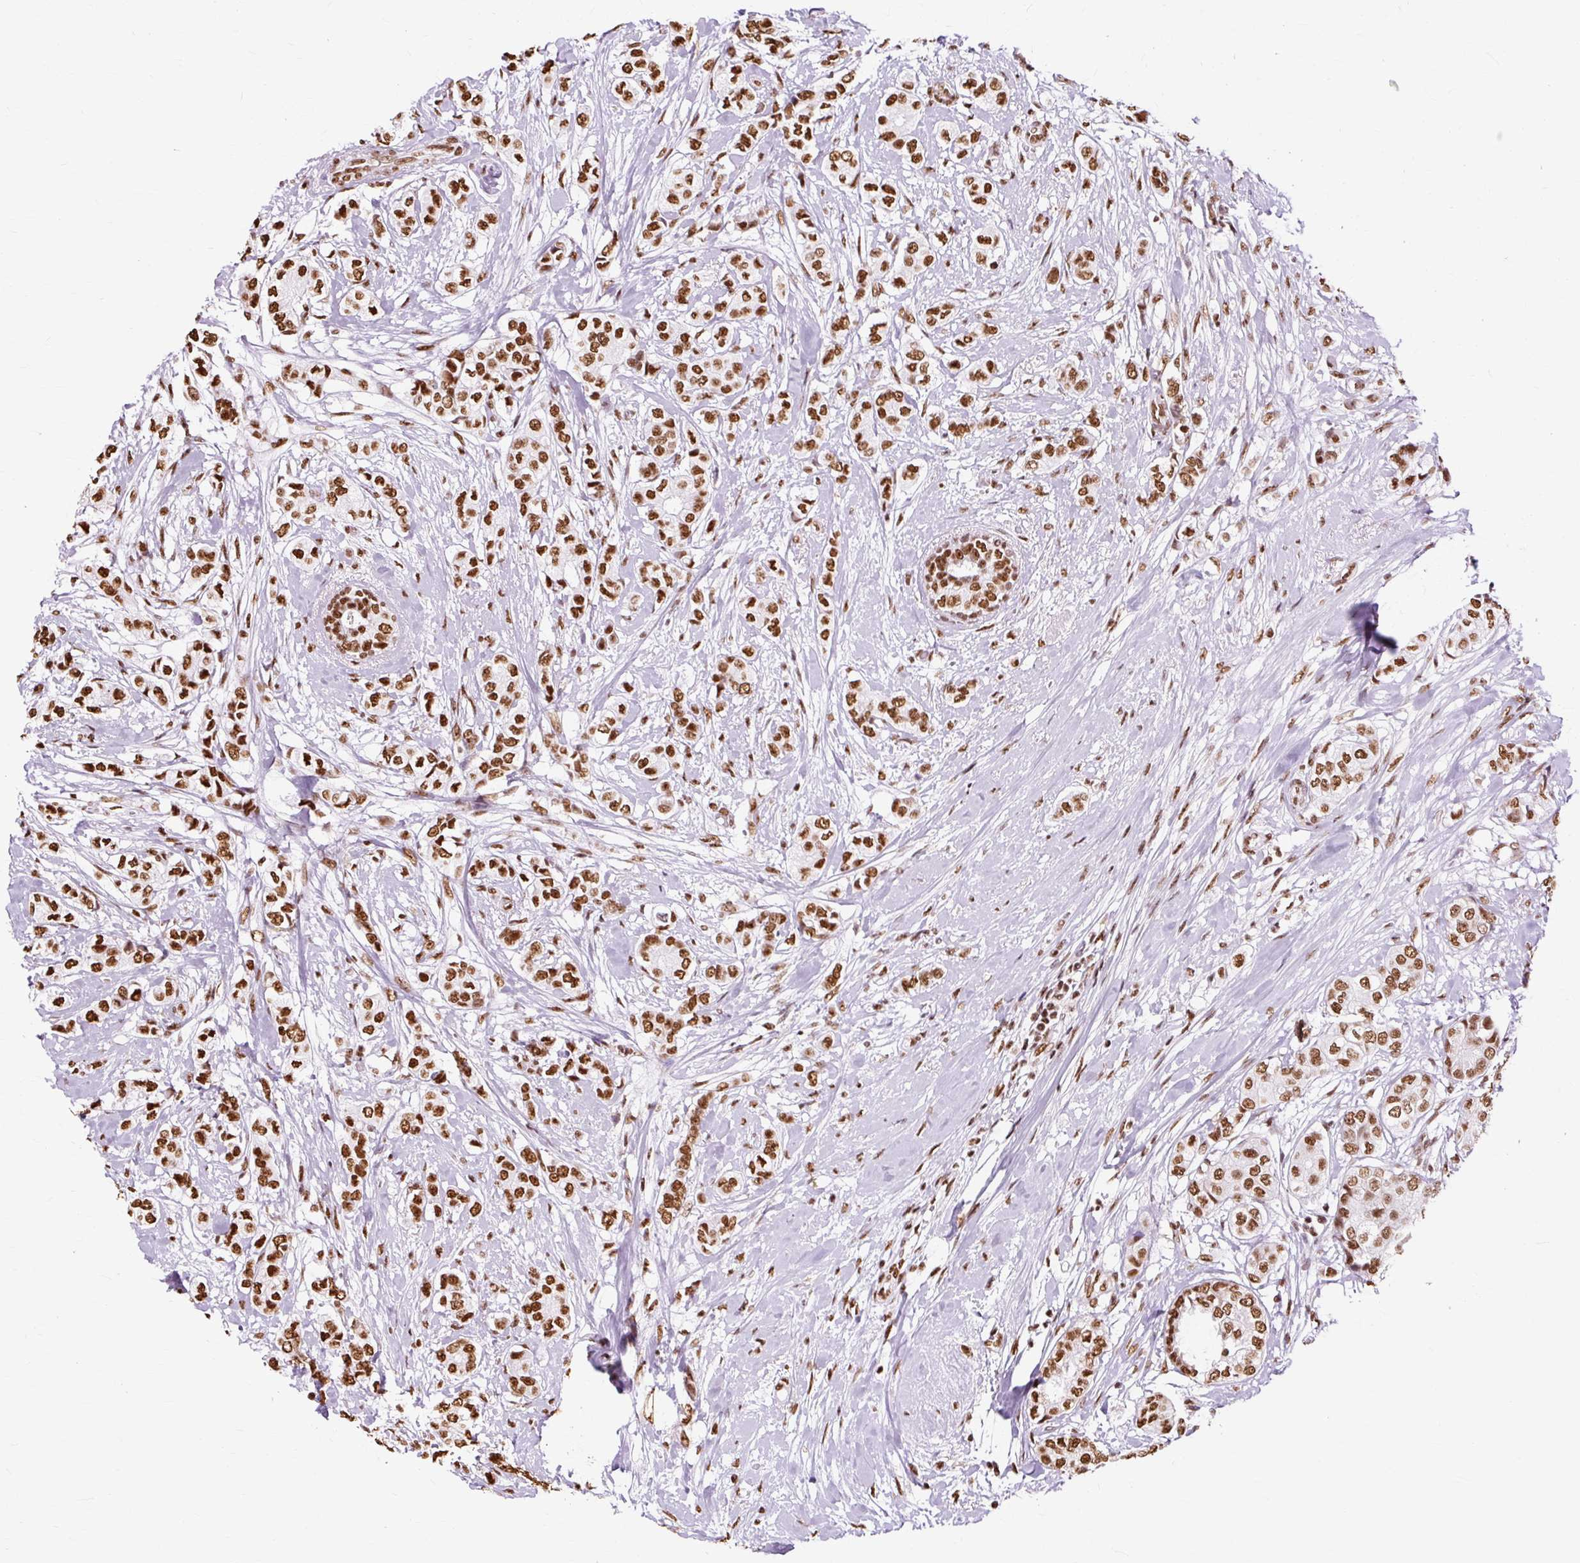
{"staining": {"intensity": "strong", "quantity": ">75%", "location": "nuclear"}, "tissue": "breast cancer", "cell_type": "Tumor cells", "image_type": "cancer", "snomed": [{"axis": "morphology", "description": "Duct carcinoma"}, {"axis": "topography", "description": "Breast"}], "caption": "The histopathology image displays staining of breast cancer, revealing strong nuclear protein positivity (brown color) within tumor cells. Using DAB (brown) and hematoxylin (blue) stains, captured at high magnification using brightfield microscopy.", "gene": "XRCC6", "patient": {"sex": "female", "age": 73}}